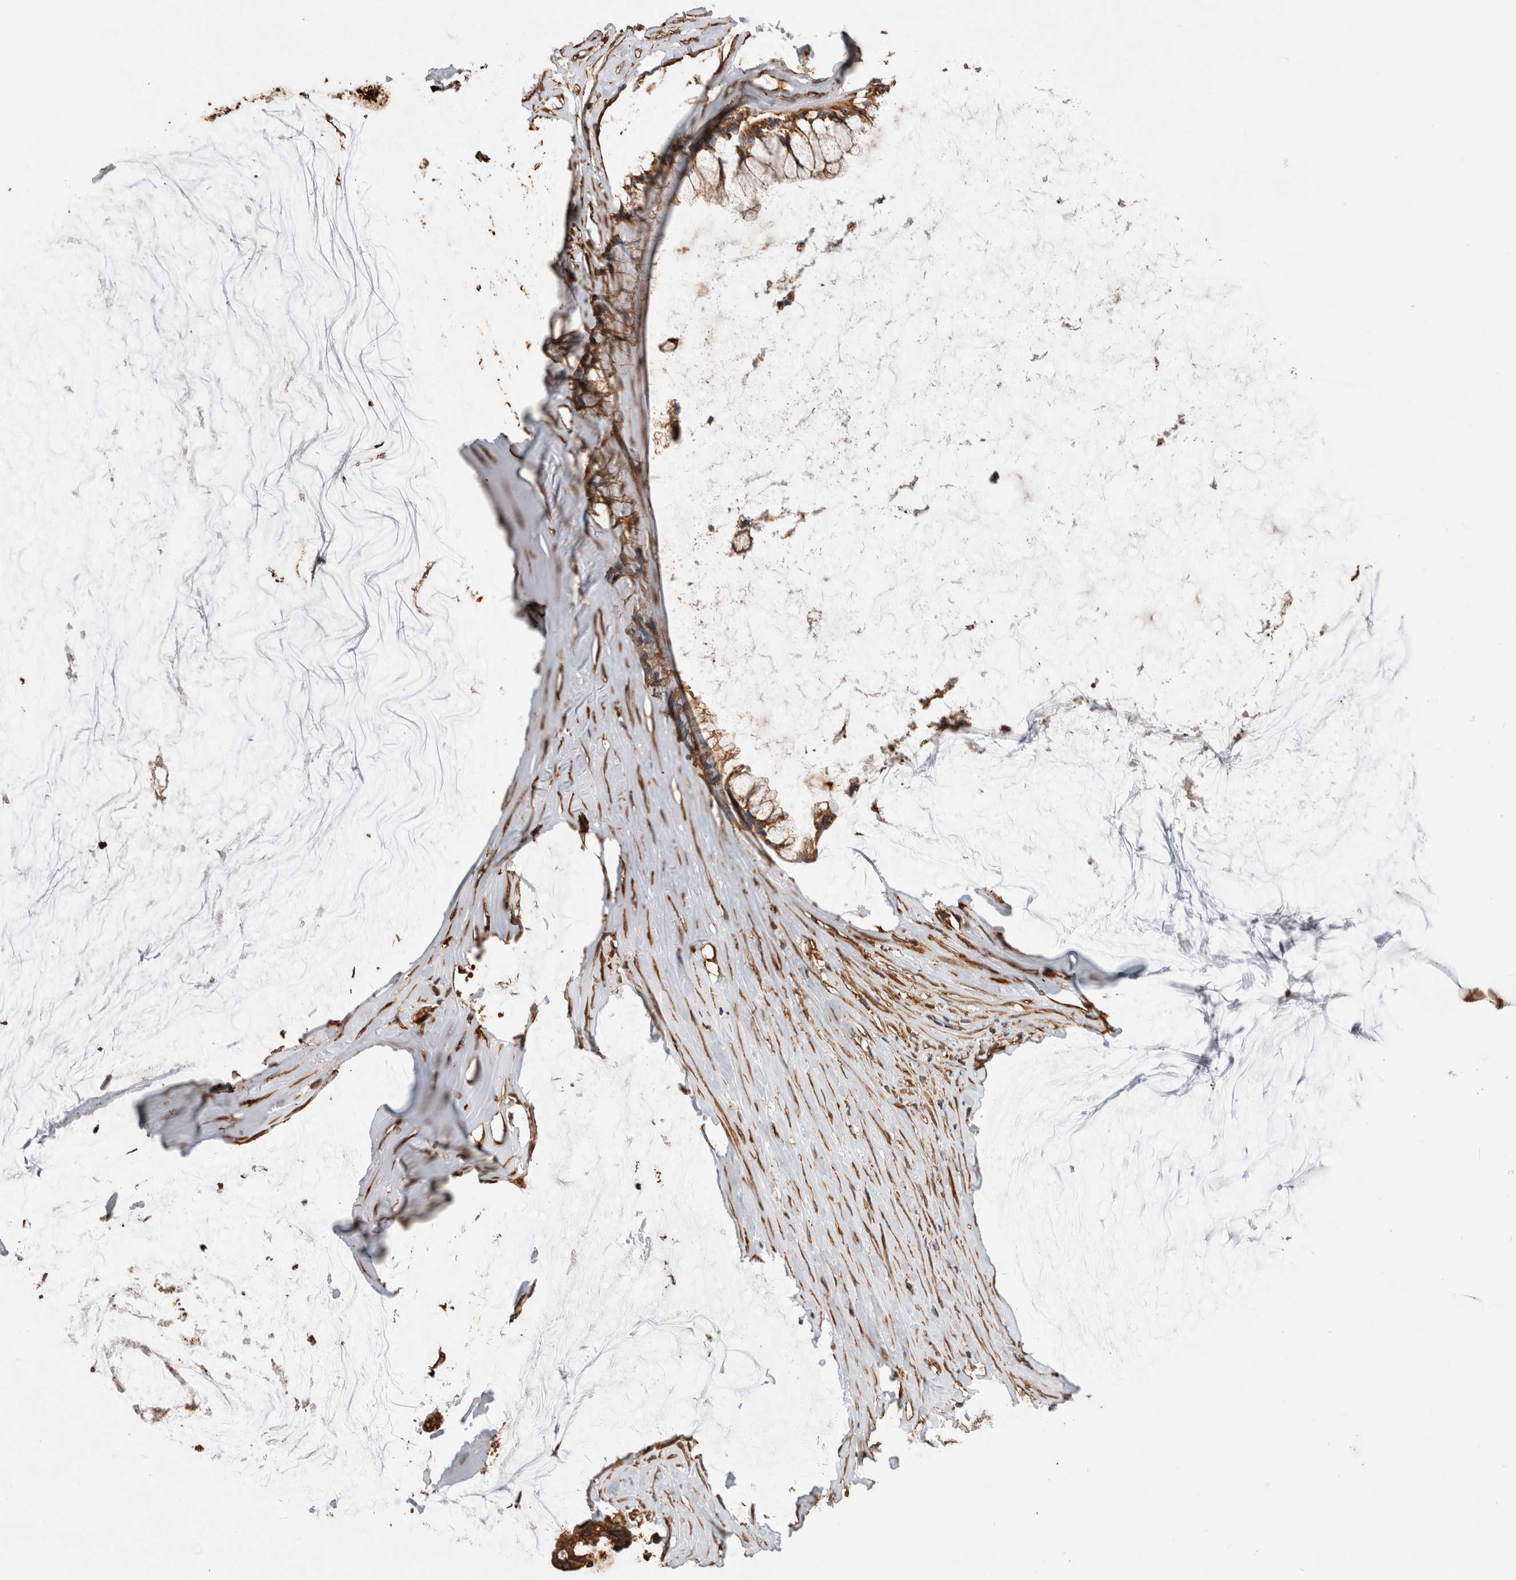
{"staining": {"intensity": "moderate", "quantity": ">75%", "location": "cytoplasmic/membranous"}, "tissue": "ovarian cancer", "cell_type": "Tumor cells", "image_type": "cancer", "snomed": [{"axis": "morphology", "description": "Cystadenocarcinoma, mucinous, NOS"}, {"axis": "topography", "description": "Ovary"}], "caption": "Human ovarian cancer (mucinous cystadenocarcinoma) stained with a brown dye exhibits moderate cytoplasmic/membranous positive positivity in about >75% of tumor cells.", "gene": "ZNF397", "patient": {"sex": "female", "age": 39}}